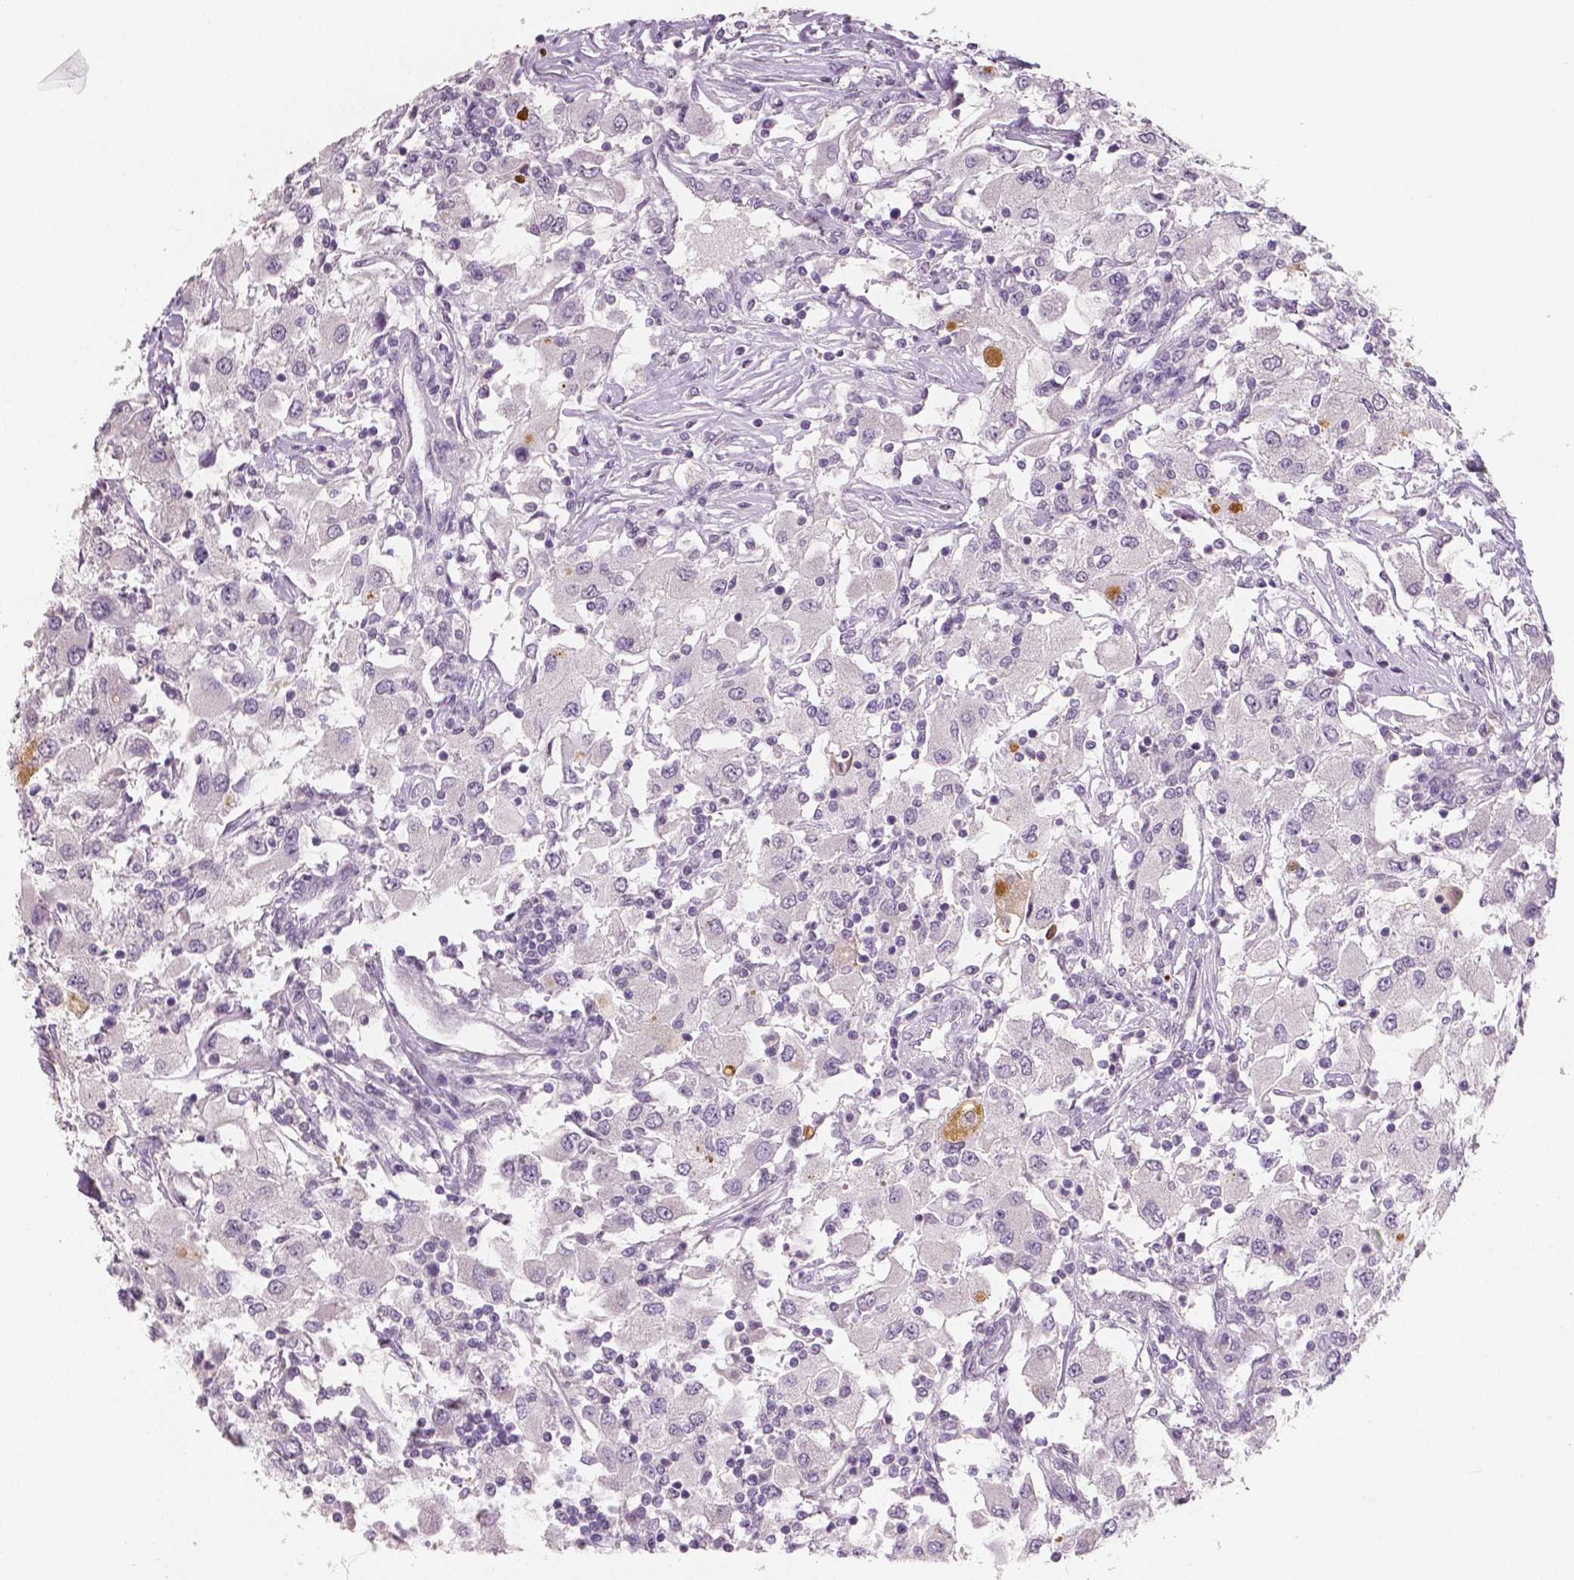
{"staining": {"intensity": "negative", "quantity": "none", "location": "none"}, "tissue": "renal cancer", "cell_type": "Tumor cells", "image_type": "cancer", "snomed": [{"axis": "morphology", "description": "Adenocarcinoma, NOS"}, {"axis": "topography", "description": "Kidney"}], "caption": "Immunohistochemistry image of neoplastic tissue: renal cancer (adenocarcinoma) stained with DAB shows no significant protein staining in tumor cells.", "gene": "APOA4", "patient": {"sex": "female", "age": 67}}